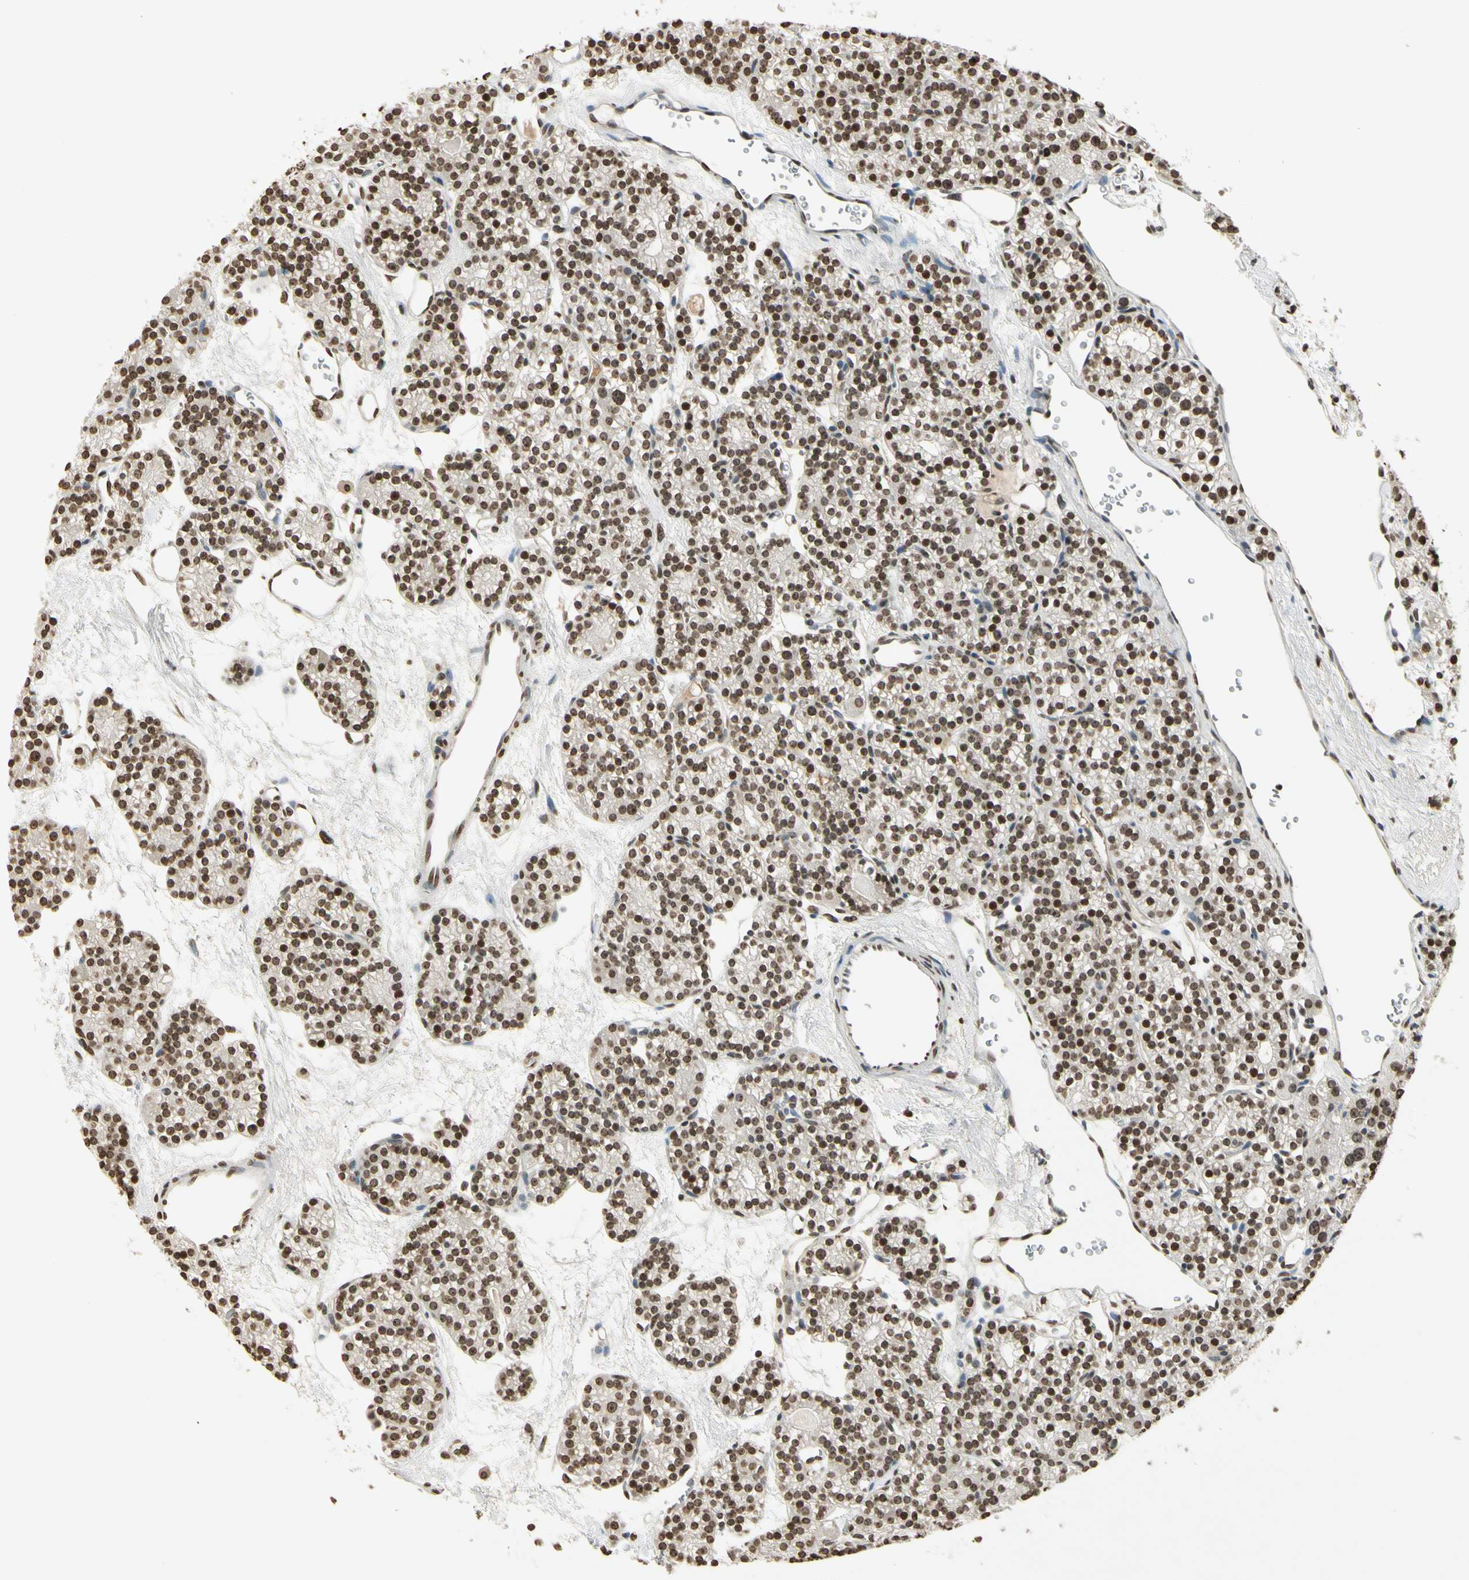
{"staining": {"intensity": "moderate", "quantity": ">75%", "location": "nuclear"}, "tissue": "parathyroid gland", "cell_type": "Glandular cells", "image_type": "normal", "snomed": [{"axis": "morphology", "description": "Normal tissue, NOS"}, {"axis": "topography", "description": "Parathyroid gland"}], "caption": "An image showing moderate nuclear staining in approximately >75% of glandular cells in unremarkable parathyroid gland, as visualized by brown immunohistochemical staining.", "gene": "RORA", "patient": {"sex": "female", "age": 64}}